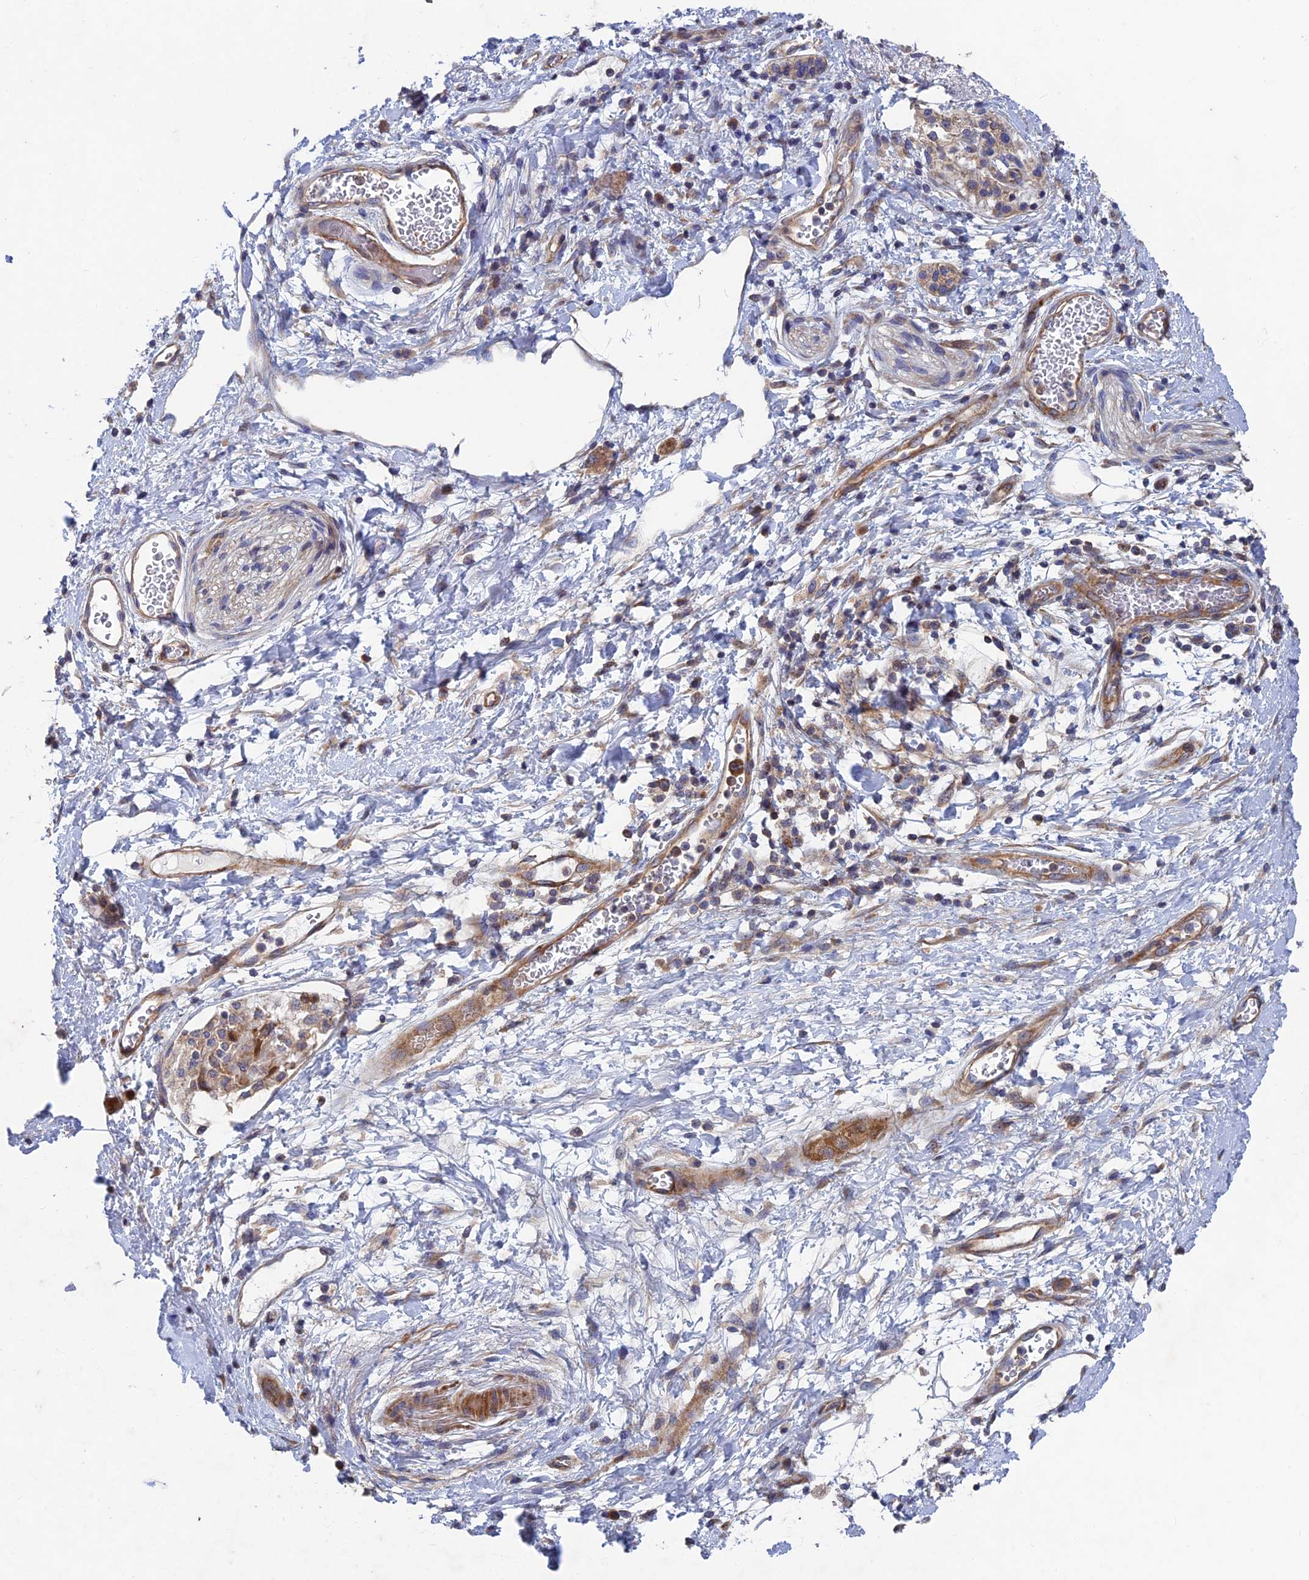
{"staining": {"intensity": "negative", "quantity": "none", "location": "none"}, "tissue": "adipose tissue", "cell_type": "Adipocytes", "image_type": "normal", "snomed": [{"axis": "morphology", "description": "Normal tissue, NOS"}, {"axis": "morphology", "description": "Adenocarcinoma, NOS"}, {"axis": "topography", "description": "Duodenum"}, {"axis": "topography", "description": "Peripheral nerve tissue"}], "caption": "Immunohistochemistry (IHC) micrograph of benign human adipose tissue stained for a protein (brown), which exhibits no expression in adipocytes.", "gene": "NCAPG", "patient": {"sex": "female", "age": 60}}